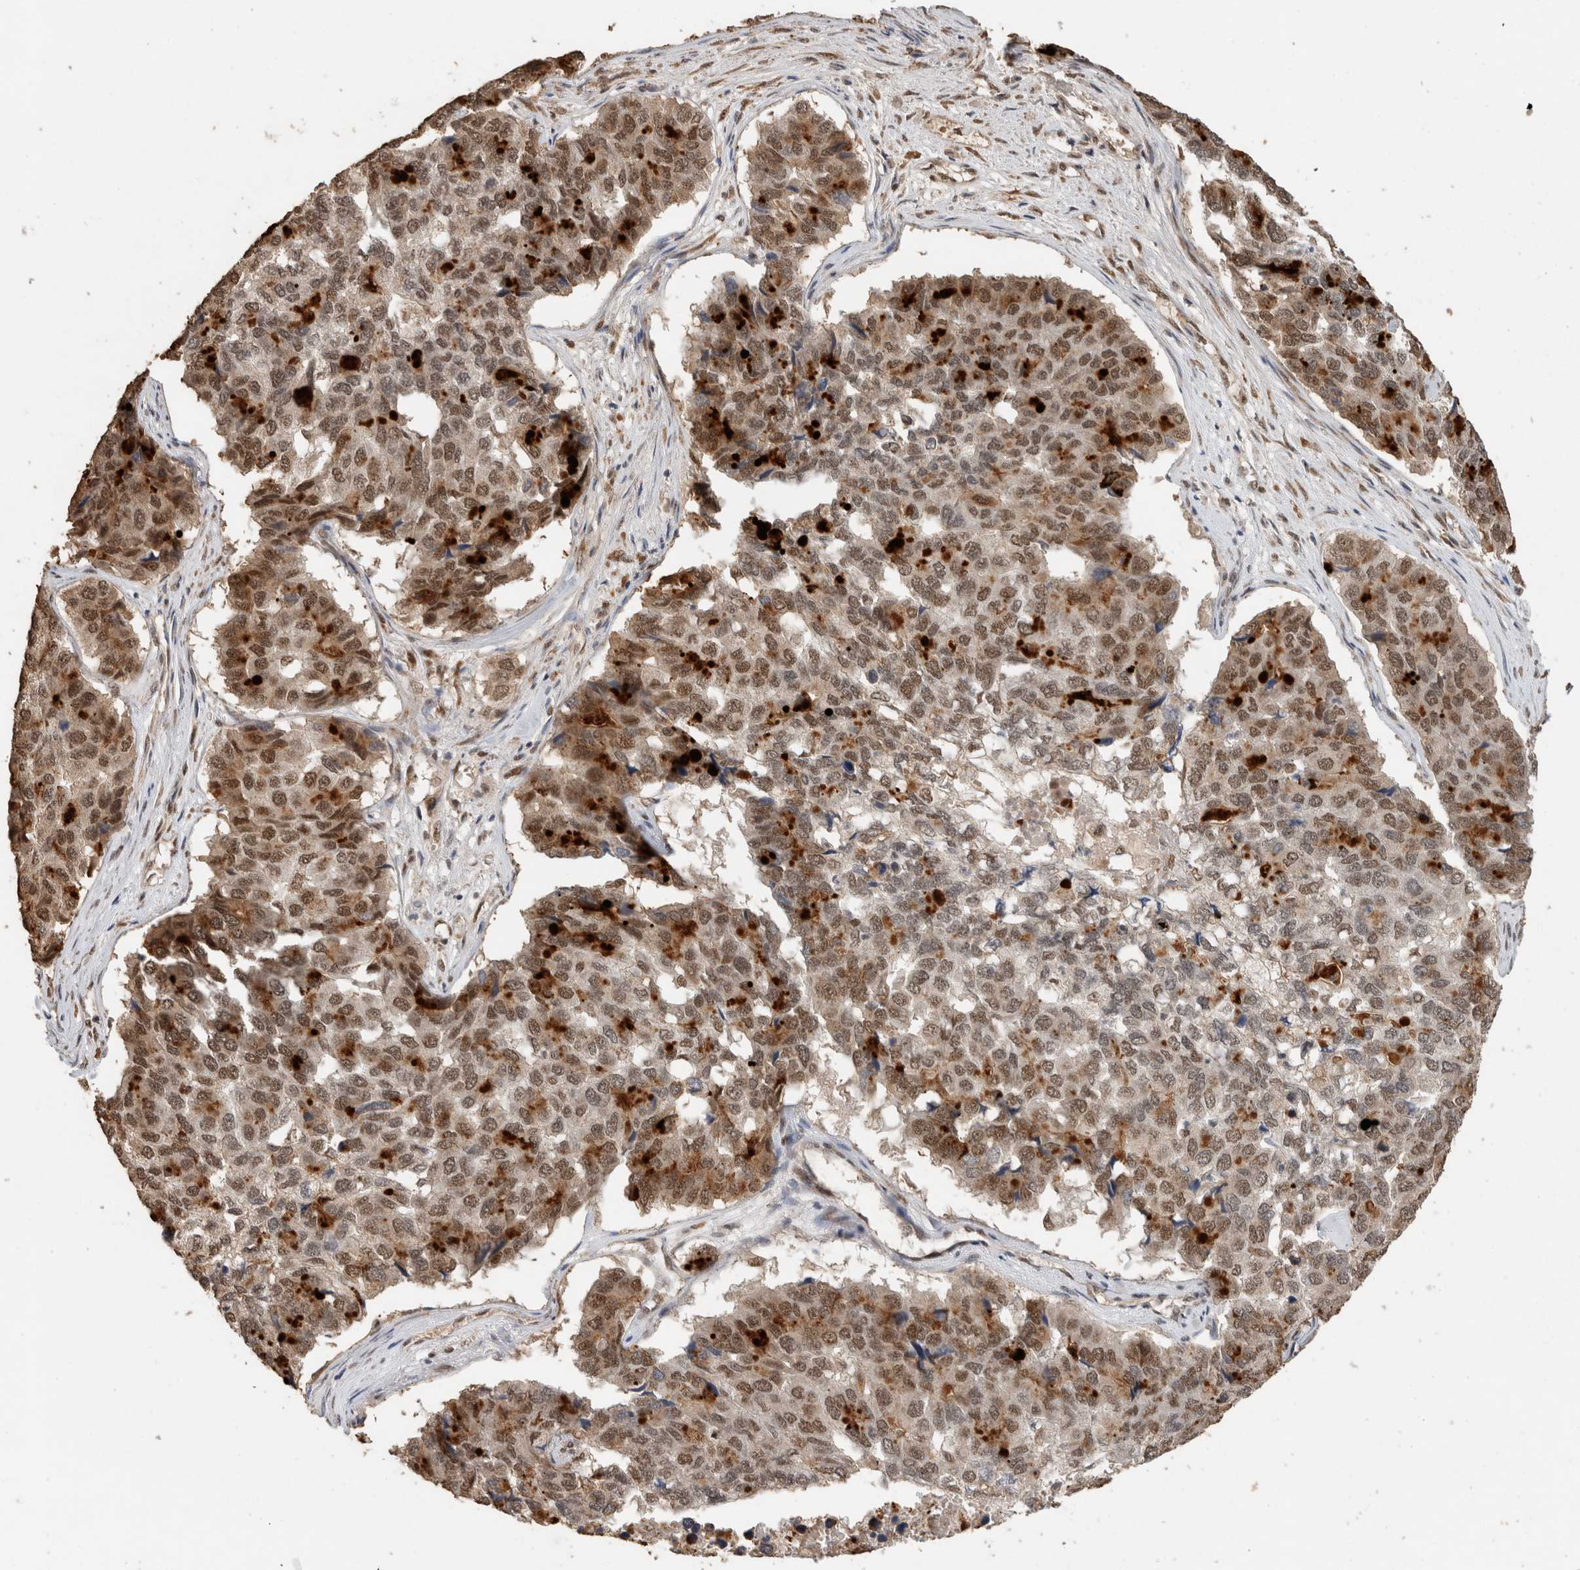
{"staining": {"intensity": "strong", "quantity": ">75%", "location": "cytoplasmic/membranous,nuclear"}, "tissue": "pancreatic cancer", "cell_type": "Tumor cells", "image_type": "cancer", "snomed": [{"axis": "morphology", "description": "Adenocarcinoma, NOS"}, {"axis": "topography", "description": "Pancreas"}], "caption": "Pancreatic adenocarcinoma stained with immunohistochemistry (IHC) shows strong cytoplasmic/membranous and nuclear expression in approximately >75% of tumor cells. (DAB IHC, brown staining for protein, blue staining for nuclei).", "gene": "DDX42", "patient": {"sex": "male", "age": 50}}